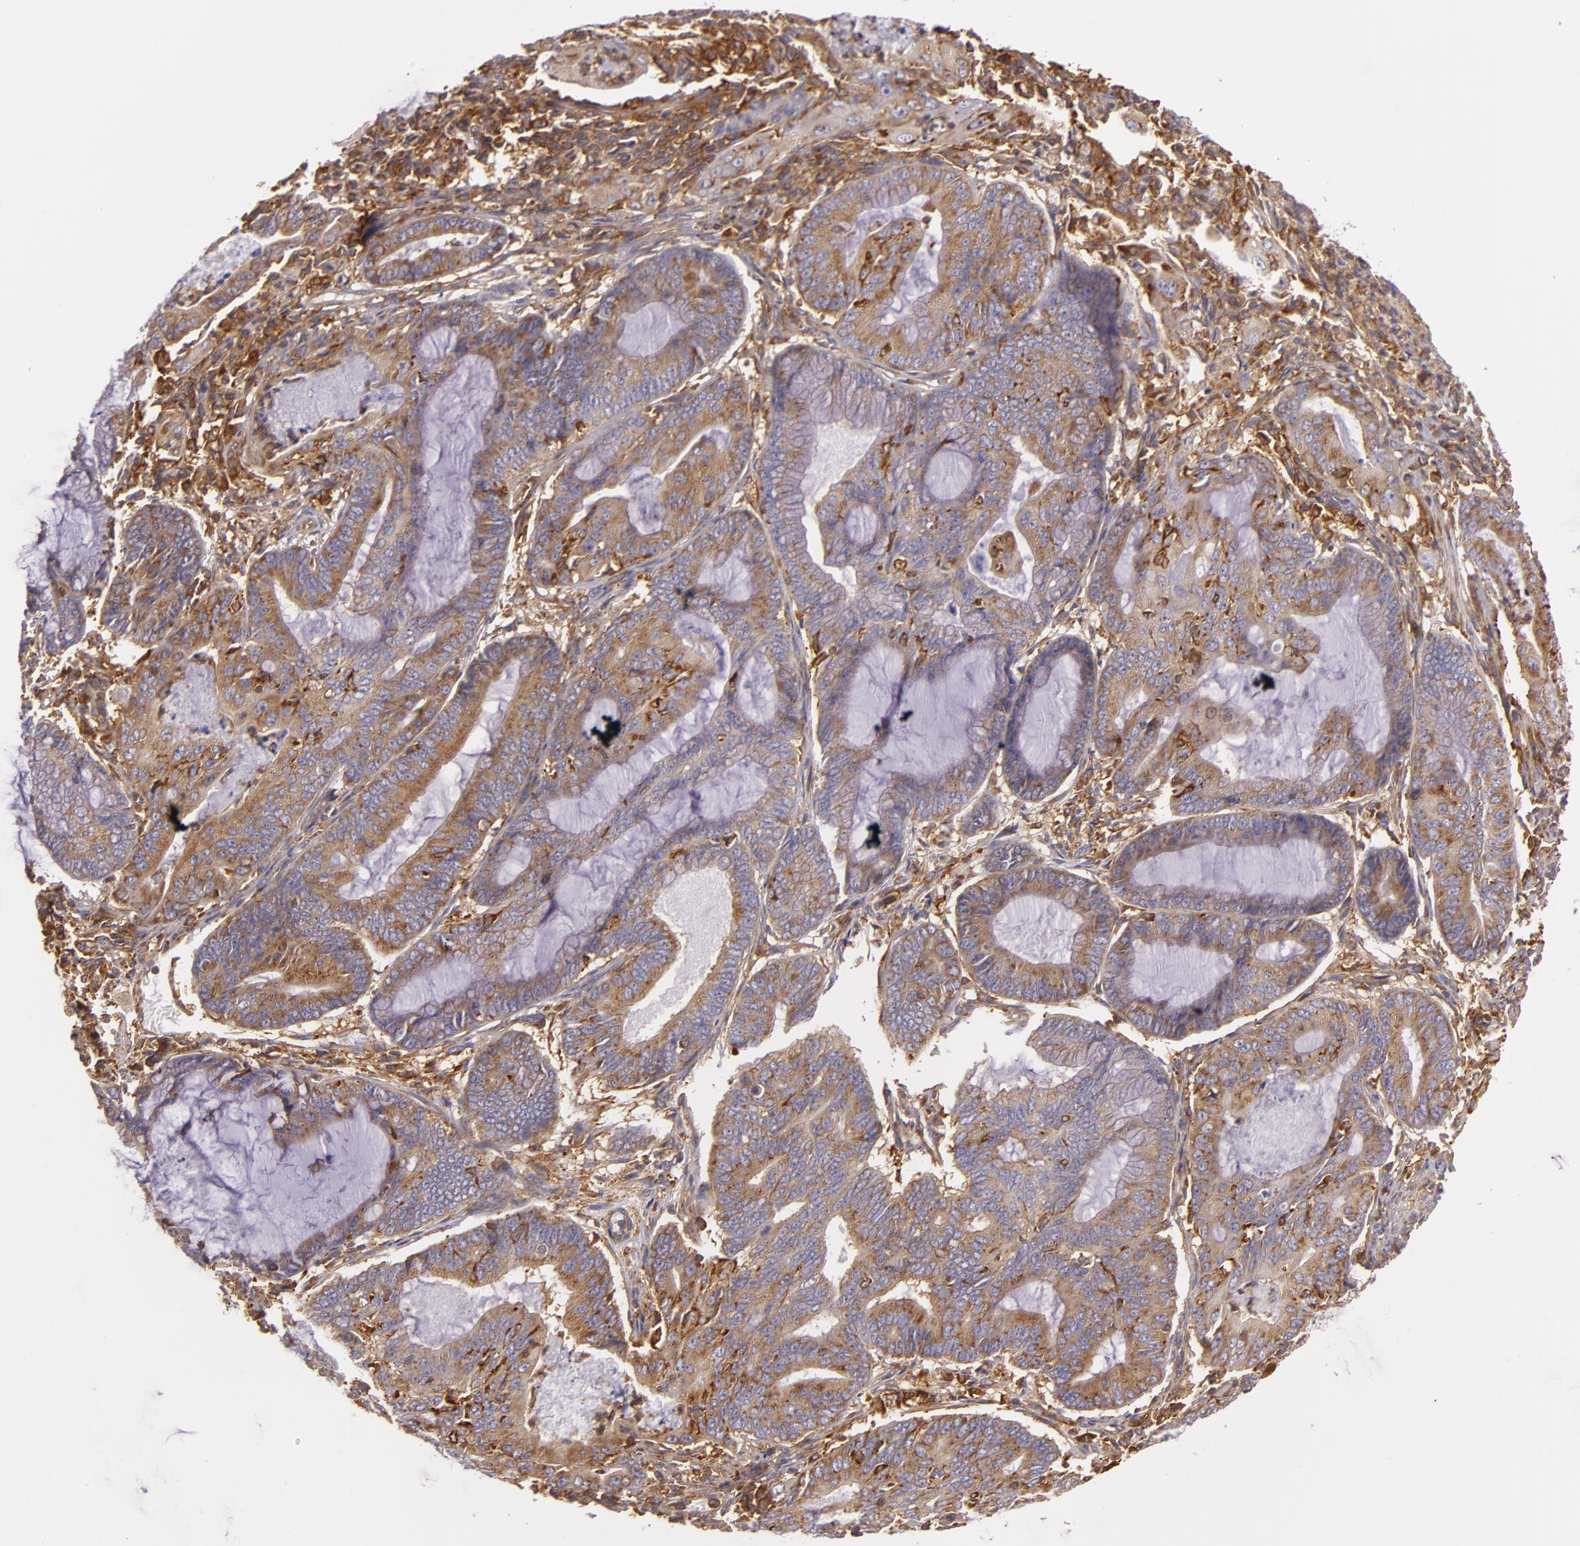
{"staining": {"intensity": "moderate", "quantity": ">75%", "location": "cytoplasmic/membranous"}, "tissue": "endometrial cancer", "cell_type": "Tumor cells", "image_type": "cancer", "snomed": [{"axis": "morphology", "description": "Adenocarcinoma, NOS"}, {"axis": "topography", "description": "Endometrium"}], "caption": "IHC (DAB) staining of endometrial cancer (adenocarcinoma) displays moderate cytoplasmic/membranous protein positivity in about >75% of tumor cells.", "gene": "TLN1", "patient": {"sex": "female", "age": 63}}